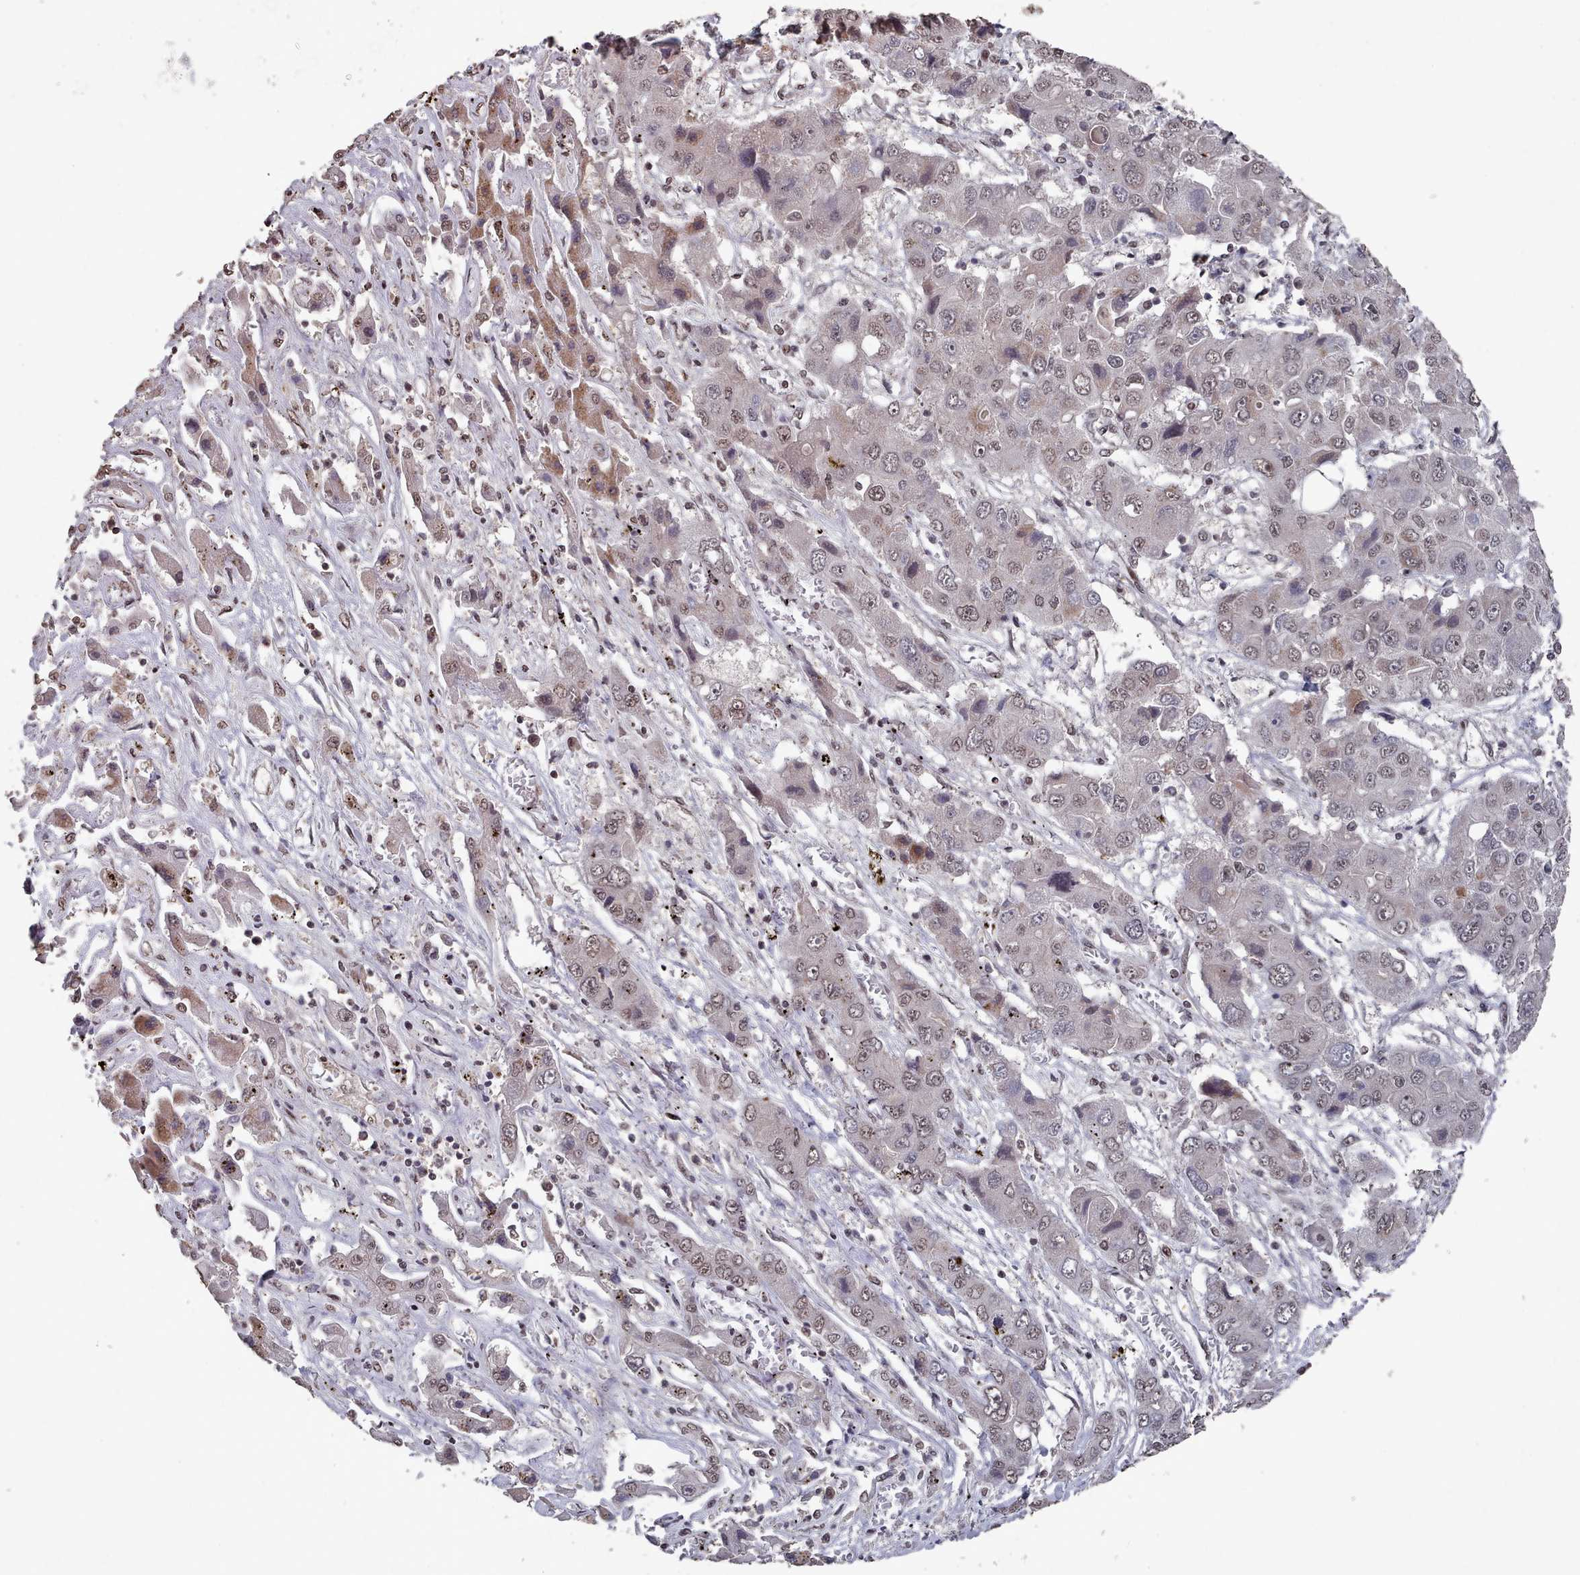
{"staining": {"intensity": "weak", "quantity": "25%-75%", "location": "nuclear"}, "tissue": "liver cancer", "cell_type": "Tumor cells", "image_type": "cancer", "snomed": [{"axis": "morphology", "description": "Cholangiocarcinoma"}, {"axis": "topography", "description": "Liver"}], "caption": "This histopathology image shows IHC staining of liver cholangiocarcinoma, with low weak nuclear staining in approximately 25%-75% of tumor cells.", "gene": "PNRC2", "patient": {"sex": "male", "age": 67}}